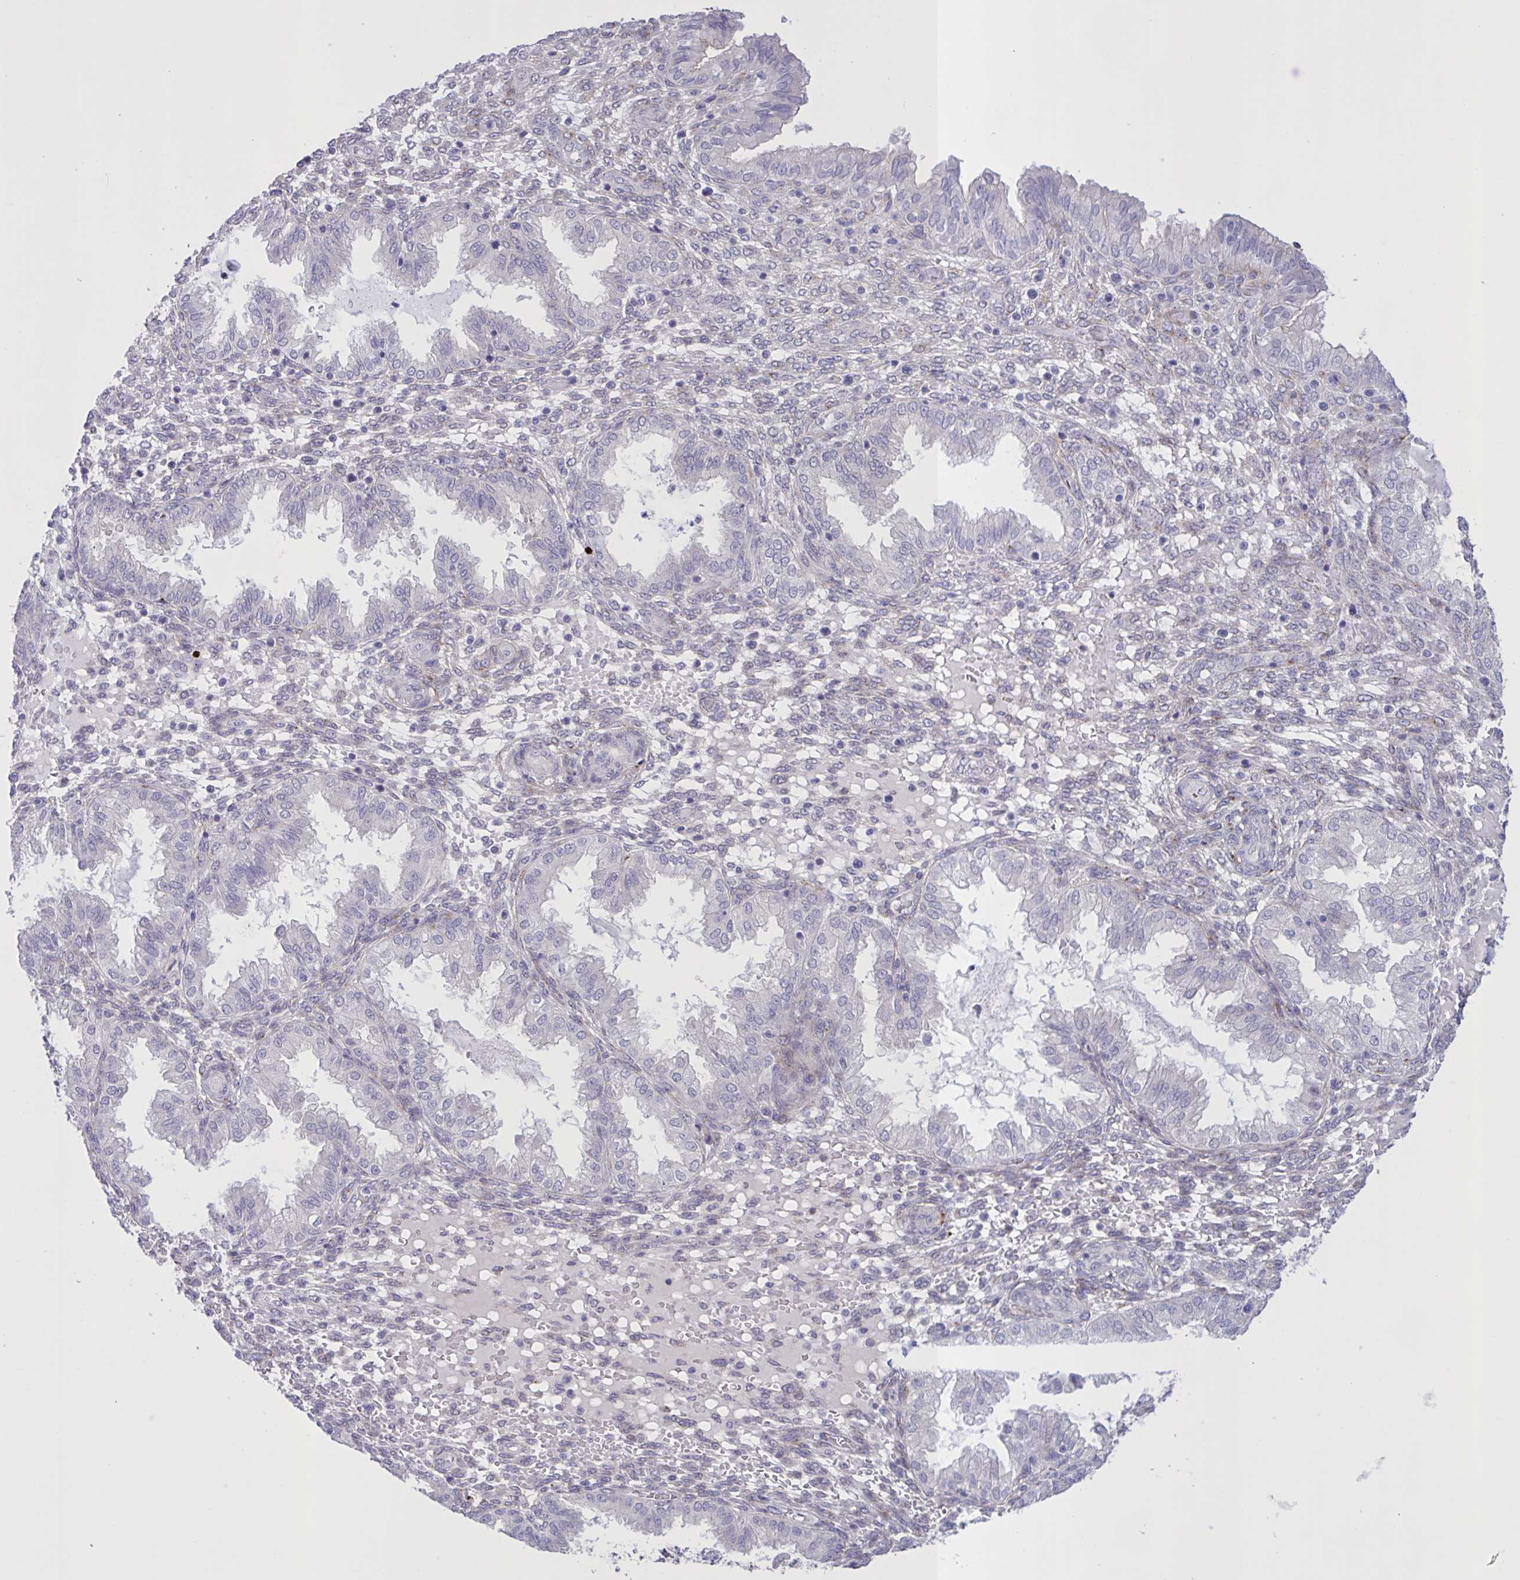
{"staining": {"intensity": "negative", "quantity": "none", "location": "none"}, "tissue": "endometrium", "cell_type": "Cells in endometrial stroma", "image_type": "normal", "snomed": [{"axis": "morphology", "description": "Normal tissue, NOS"}, {"axis": "topography", "description": "Endometrium"}], "caption": "Unremarkable endometrium was stained to show a protein in brown. There is no significant staining in cells in endometrial stroma. (Stains: DAB IHC with hematoxylin counter stain, Microscopy: brightfield microscopy at high magnification).", "gene": "MRGPRX2", "patient": {"sex": "female", "age": 33}}